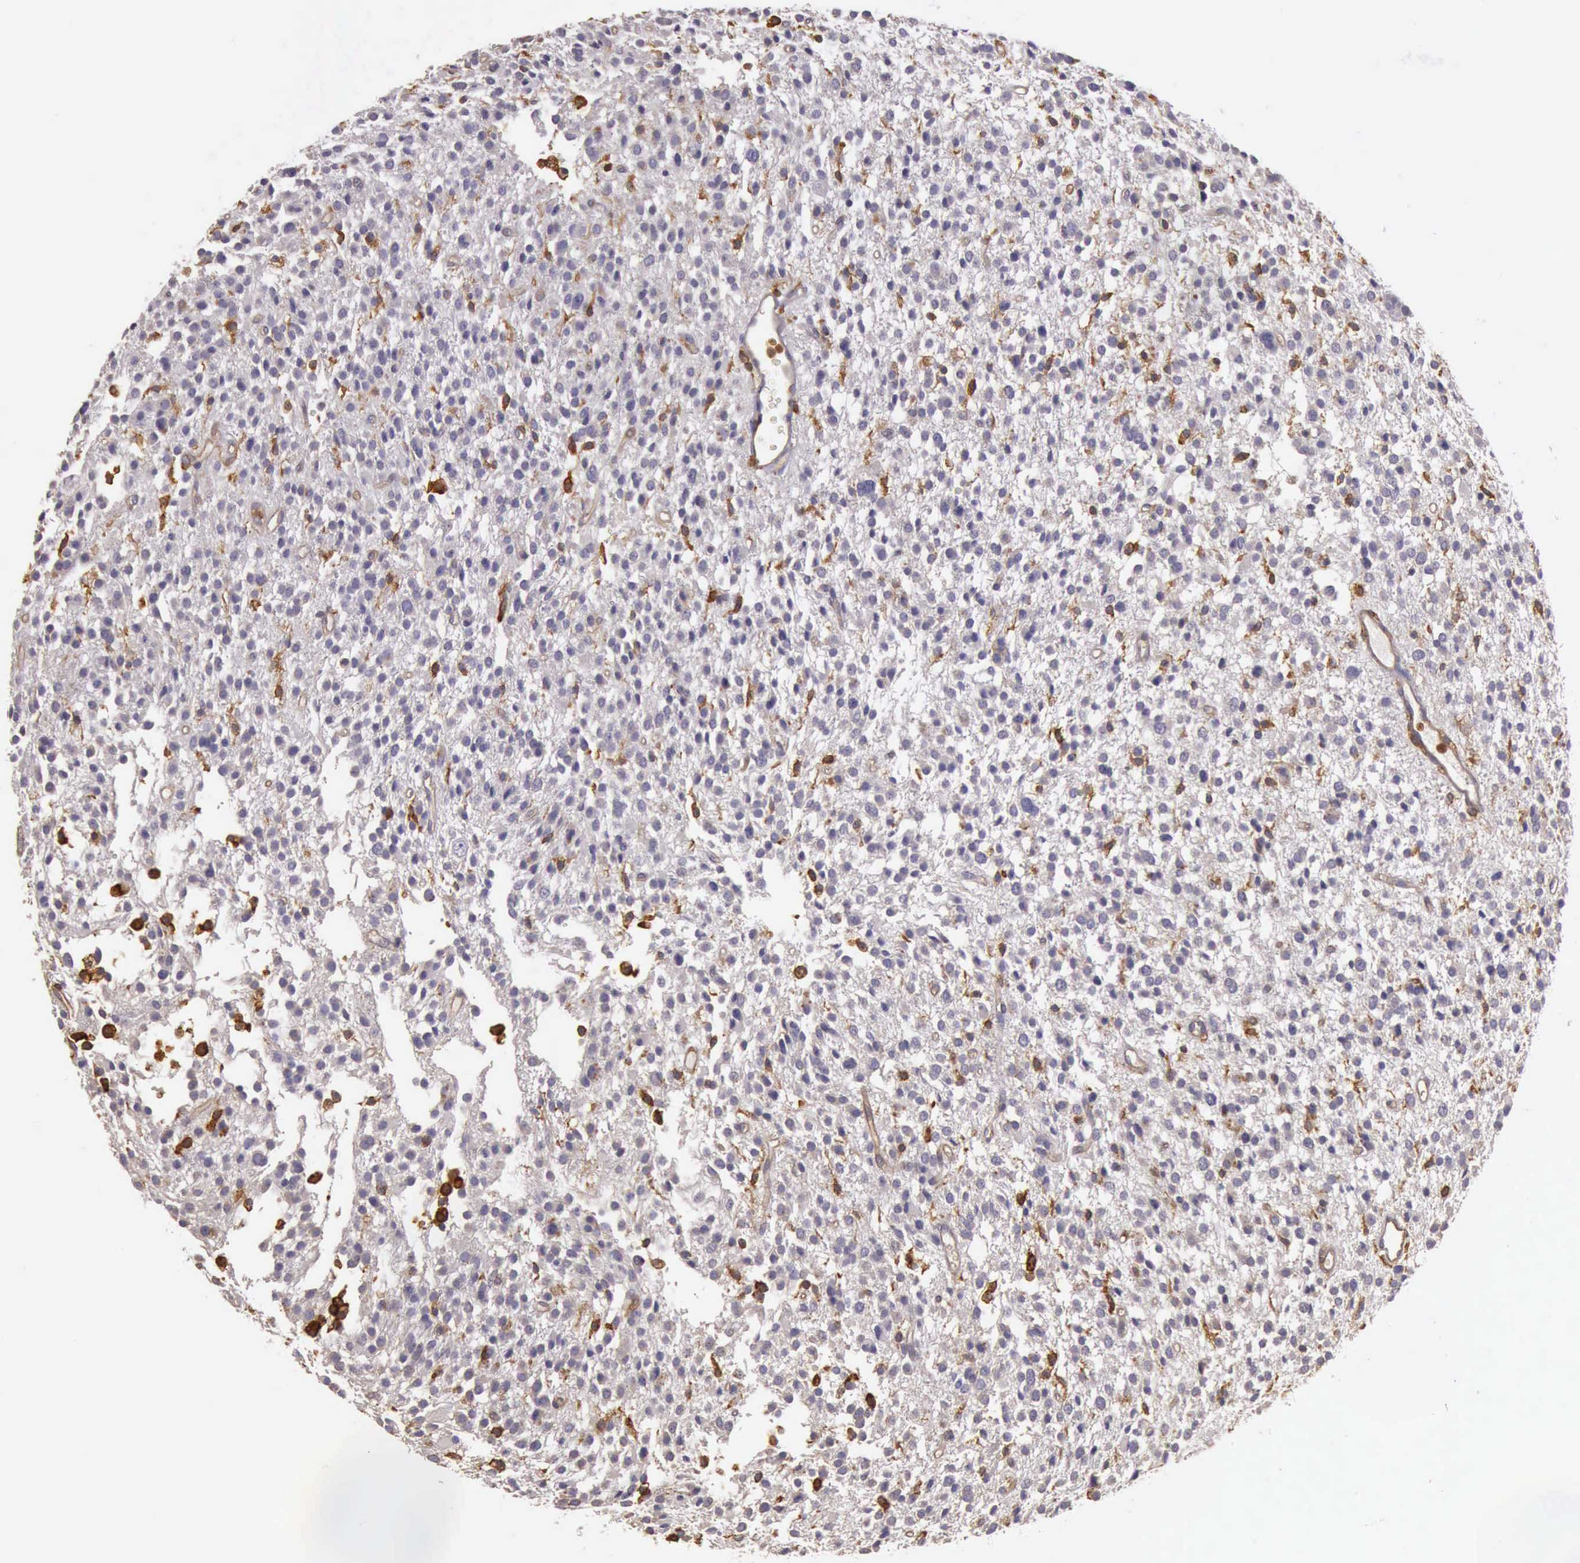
{"staining": {"intensity": "negative", "quantity": "none", "location": "none"}, "tissue": "glioma", "cell_type": "Tumor cells", "image_type": "cancer", "snomed": [{"axis": "morphology", "description": "Glioma, malignant, Low grade"}, {"axis": "topography", "description": "Brain"}], "caption": "Image shows no significant protein positivity in tumor cells of glioma.", "gene": "ARHGAP4", "patient": {"sex": "female", "age": 36}}